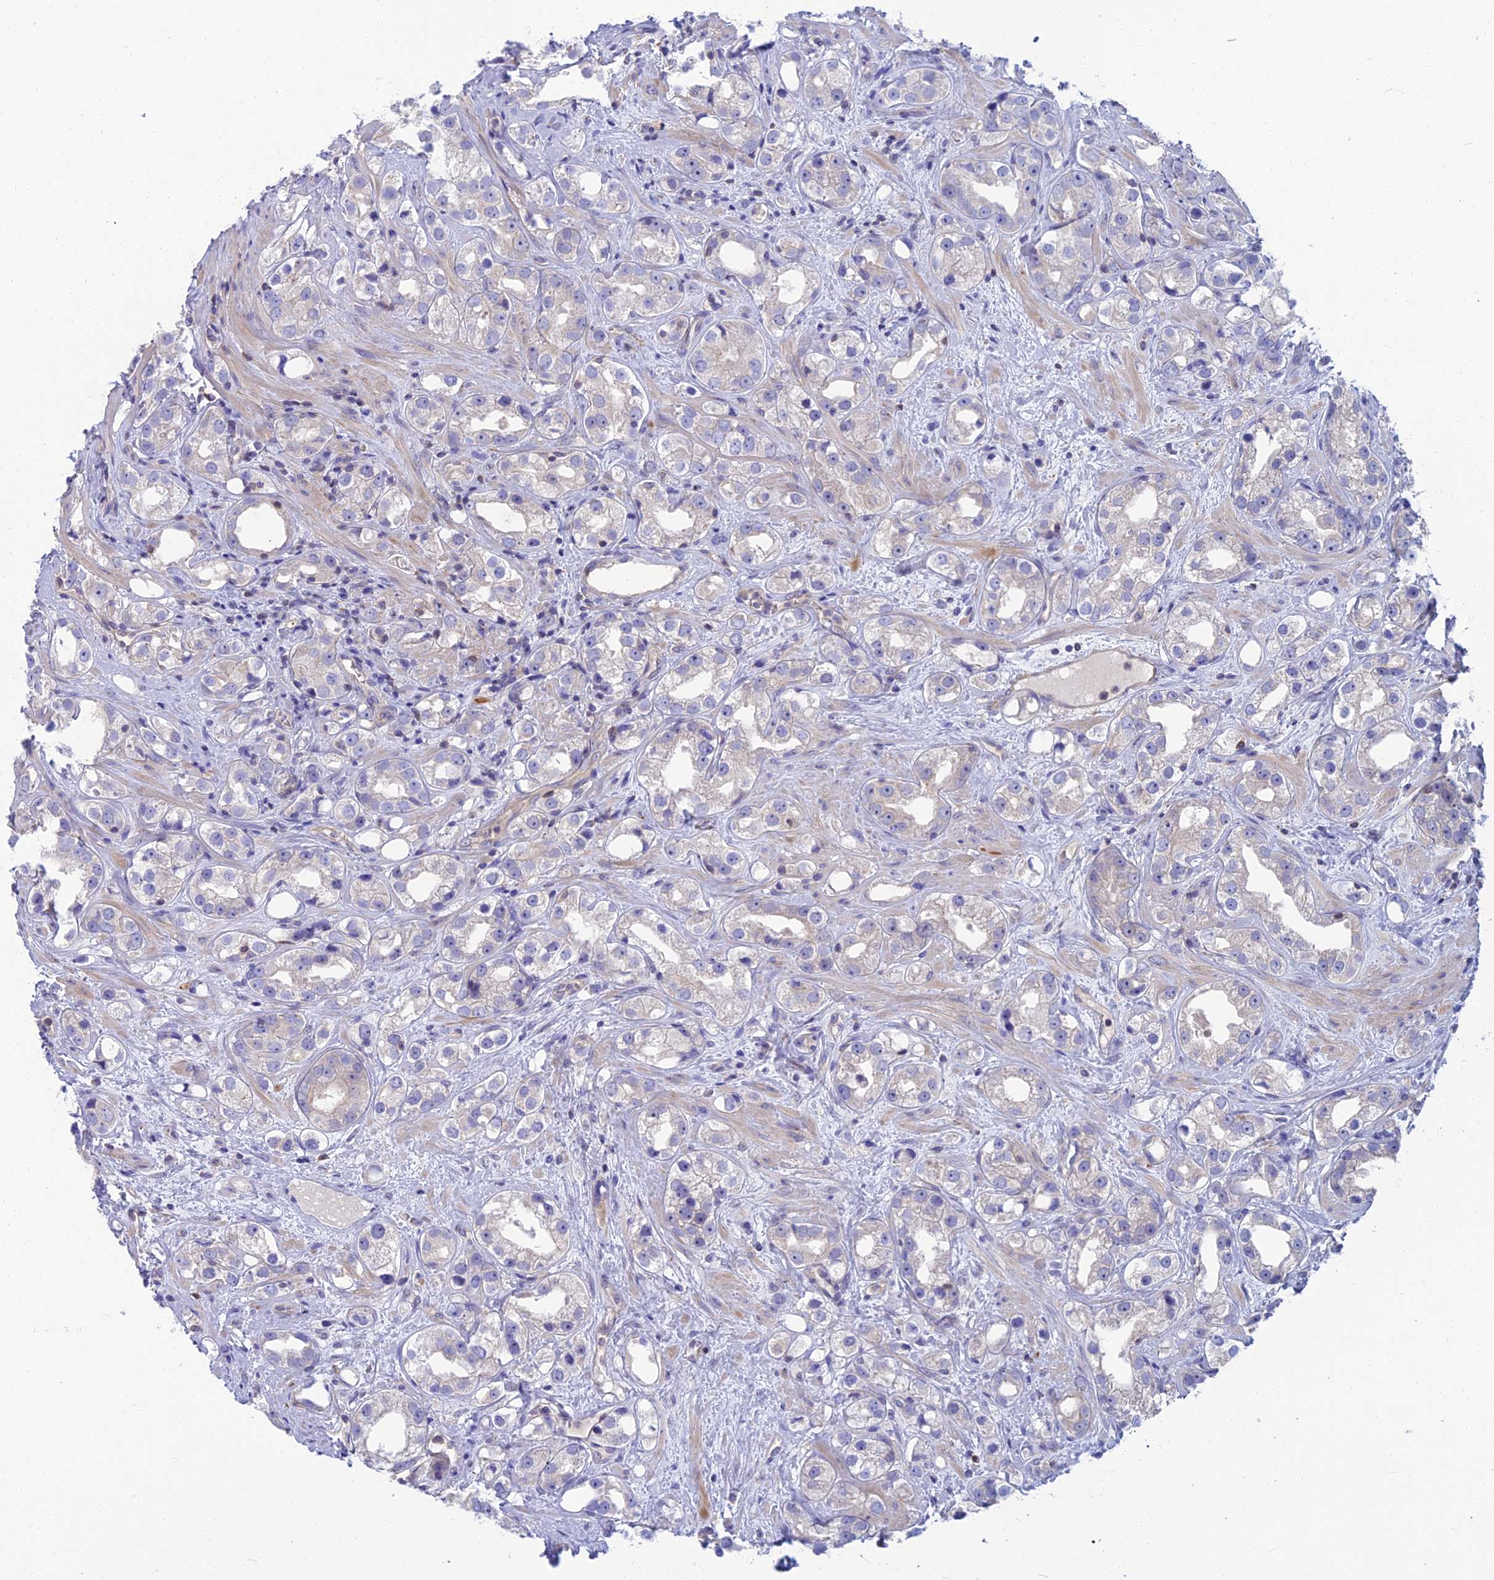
{"staining": {"intensity": "negative", "quantity": "none", "location": "none"}, "tissue": "prostate cancer", "cell_type": "Tumor cells", "image_type": "cancer", "snomed": [{"axis": "morphology", "description": "Adenocarcinoma, NOS"}, {"axis": "topography", "description": "Prostate"}], "caption": "DAB (3,3'-diaminobenzidine) immunohistochemical staining of human prostate adenocarcinoma shows no significant staining in tumor cells.", "gene": "SNAP91", "patient": {"sex": "male", "age": 79}}